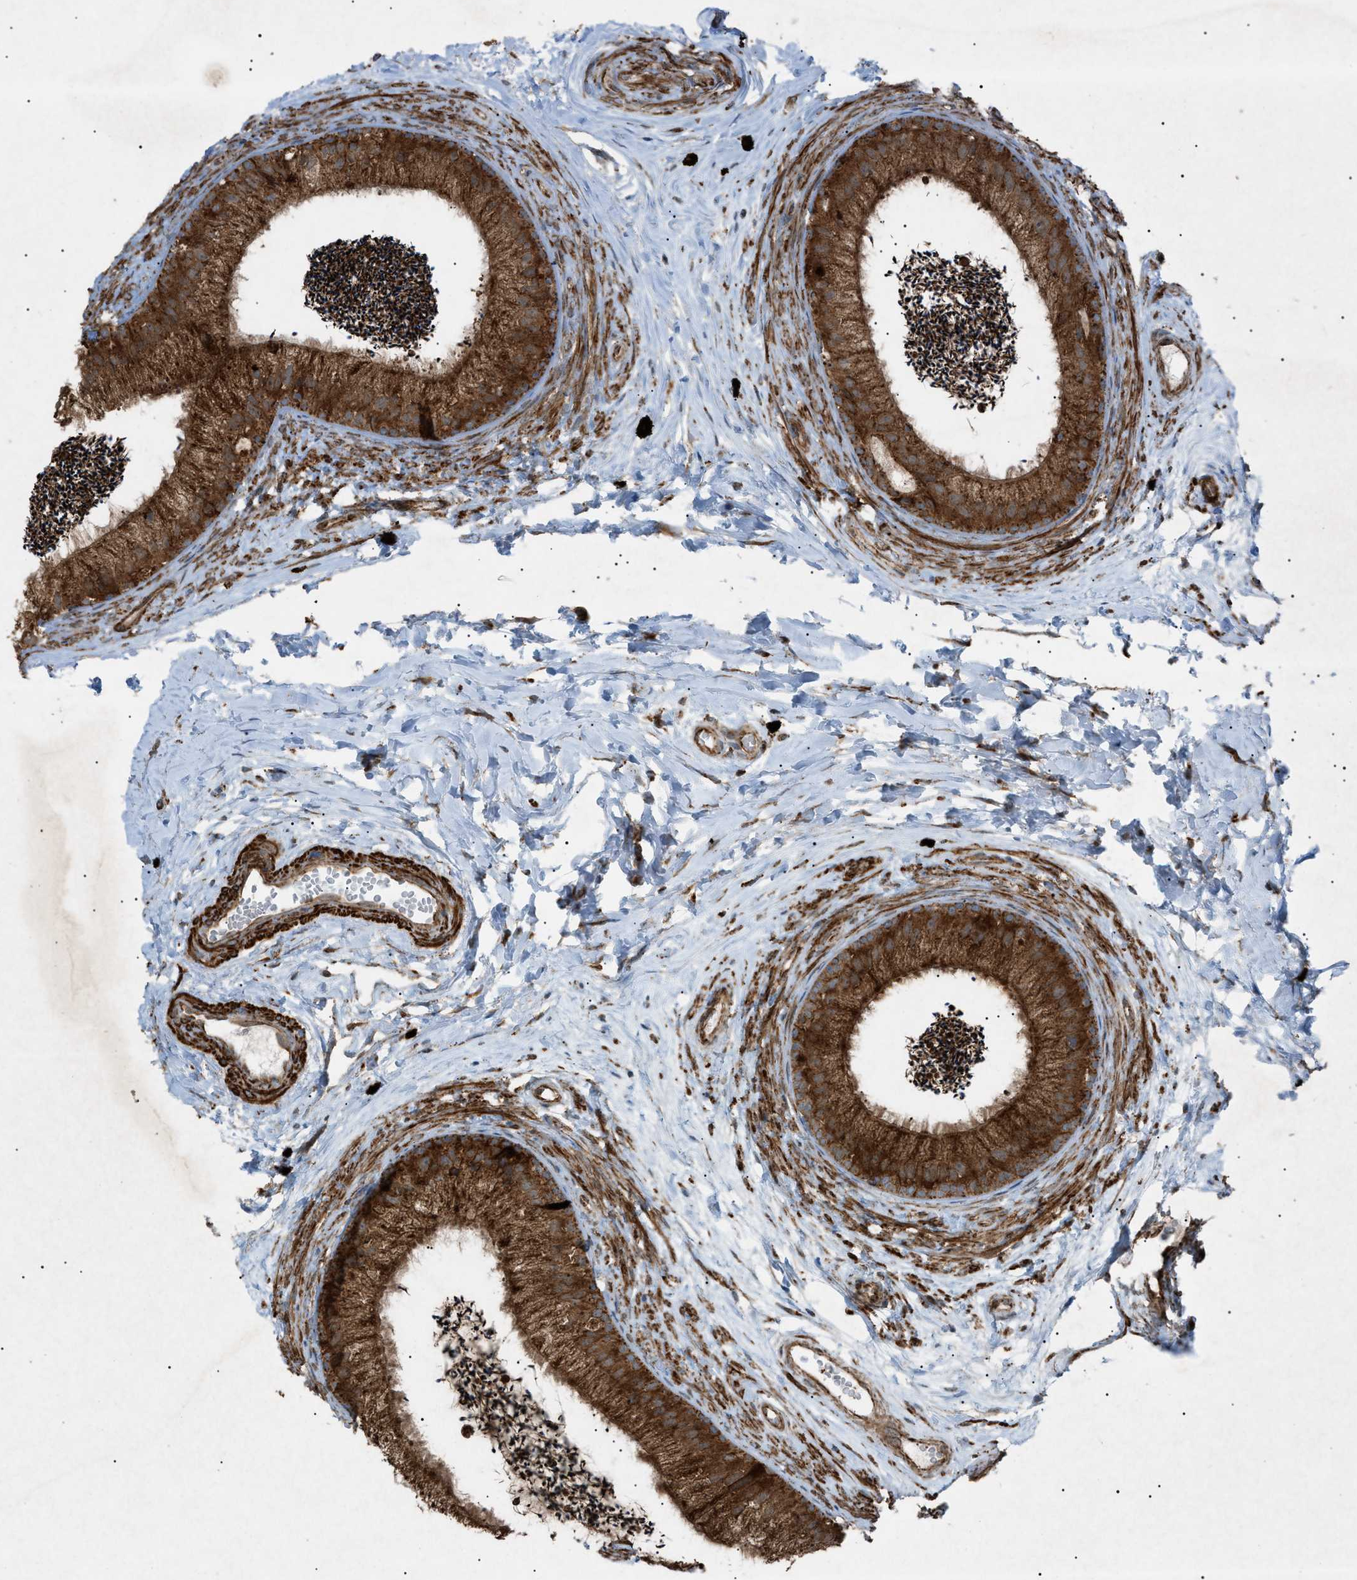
{"staining": {"intensity": "strong", "quantity": ">75%", "location": "cytoplasmic/membranous"}, "tissue": "epididymis", "cell_type": "Glandular cells", "image_type": "normal", "snomed": [{"axis": "morphology", "description": "Normal tissue, NOS"}, {"axis": "topography", "description": "Epididymis"}], "caption": "Immunohistochemical staining of normal epididymis shows >75% levels of strong cytoplasmic/membranous protein staining in about >75% of glandular cells.", "gene": "C1GALT1C1", "patient": {"sex": "male", "age": 56}}